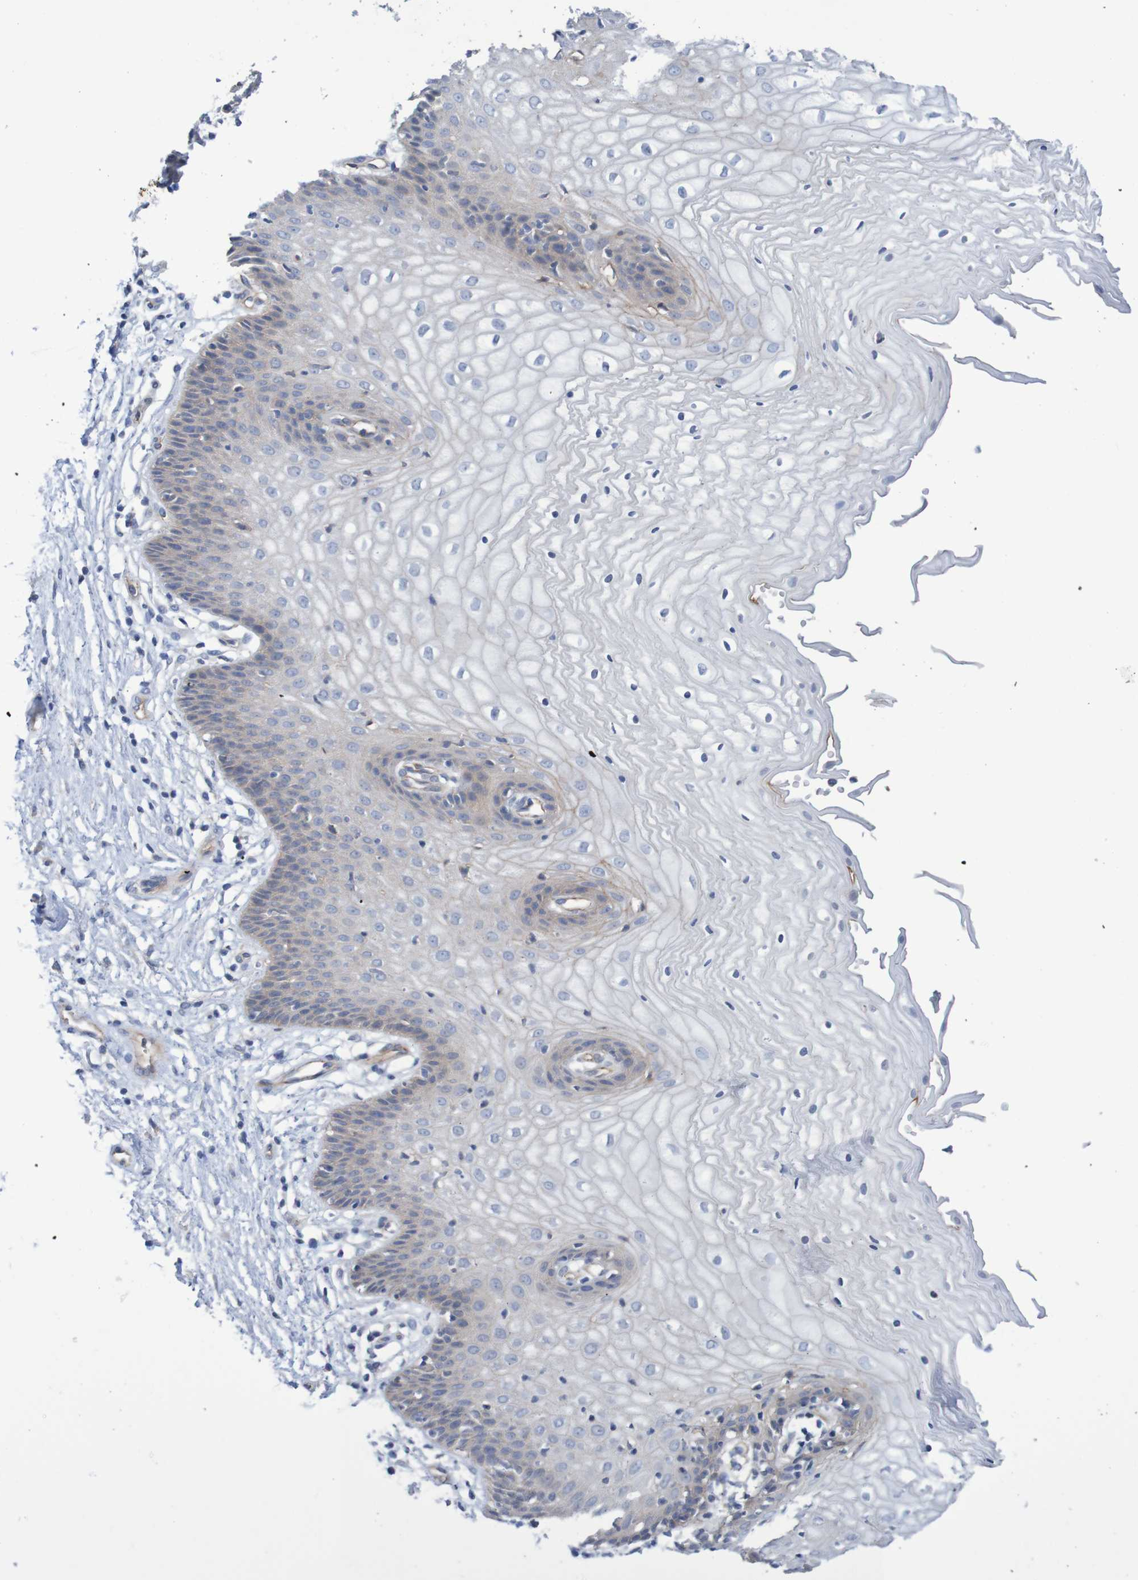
{"staining": {"intensity": "weak", "quantity": "25%-75%", "location": "cytoplasmic/membranous"}, "tissue": "vagina", "cell_type": "Squamous epithelial cells", "image_type": "normal", "snomed": [{"axis": "morphology", "description": "Normal tissue, NOS"}, {"axis": "topography", "description": "Vagina"}], "caption": "Vagina stained with DAB (3,3'-diaminobenzidine) immunohistochemistry (IHC) exhibits low levels of weak cytoplasmic/membranous positivity in about 25%-75% of squamous epithelial cells. (Stains: DAB (3,3'-diaminobenzidine) in brown, nuclei in blue, Microscopy: brightfield microscopy at high magnification).", "gene": "NECTIN2", "patient": {"sex": "female", "age": 34}}